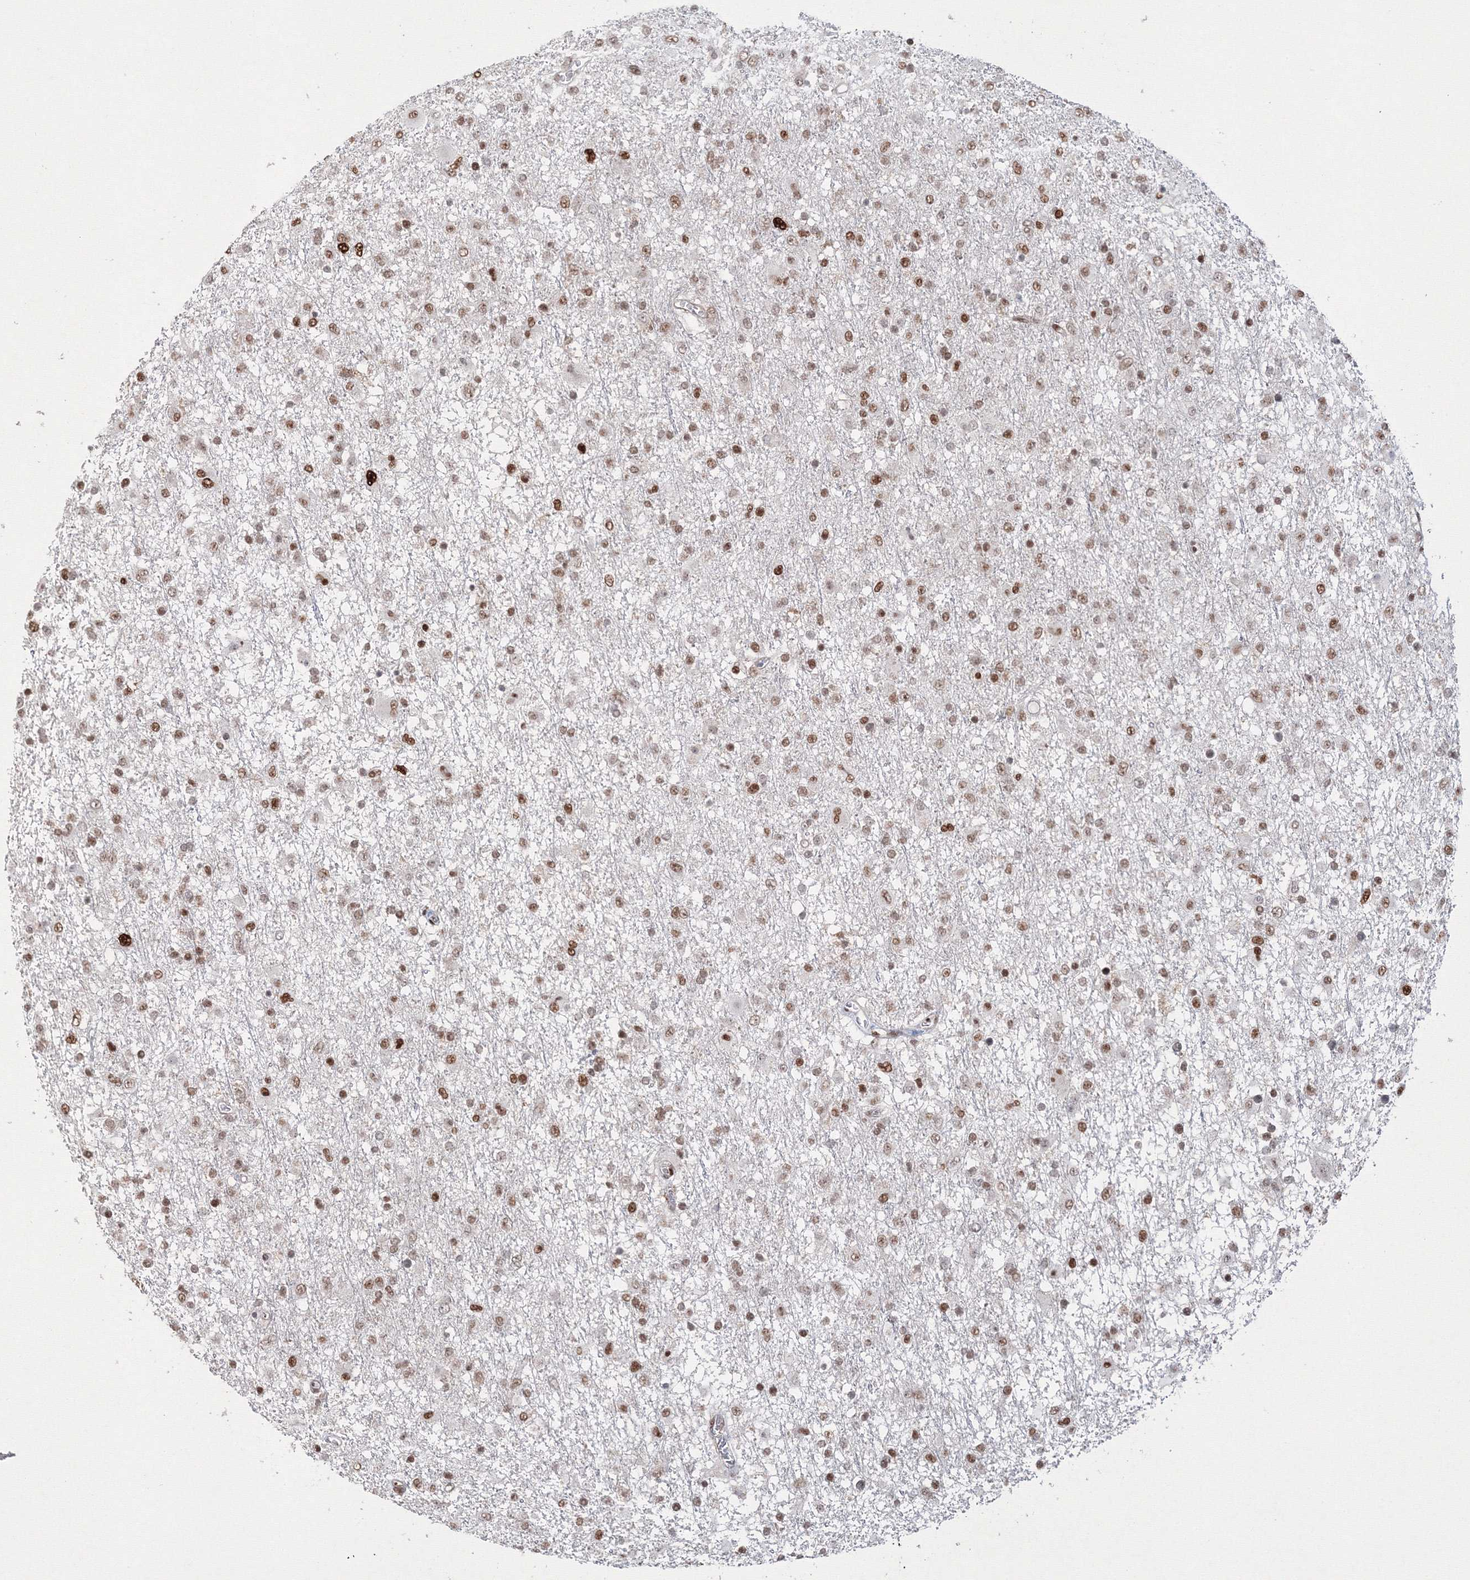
{"staining": {"intensity": "moderate", "quantity": ">75%", "location": "nuclear"}, "tissue": "glioma", "cell_type": "Tumor cells", "image_type": "cancer", "snomed": [{"axis": "morphology", "description": "Glioma, malignant, Low grade"}, {"axis": "topography", "description": "Brain"}], "caption": "Immunohistochemistry staining of glioma, which shows medium levels of moderate nuclear expression in approximately >75% of tumor cells indicating moderate nuclear protein staining. The staining was performed using DAB (3,3'-diaminobenzidine) (brown) for protein detection and nuclei were counterstained in hematoxylin (blue).", "gene": "LIG1", "patient": {"sex": "male", "age": 65}}